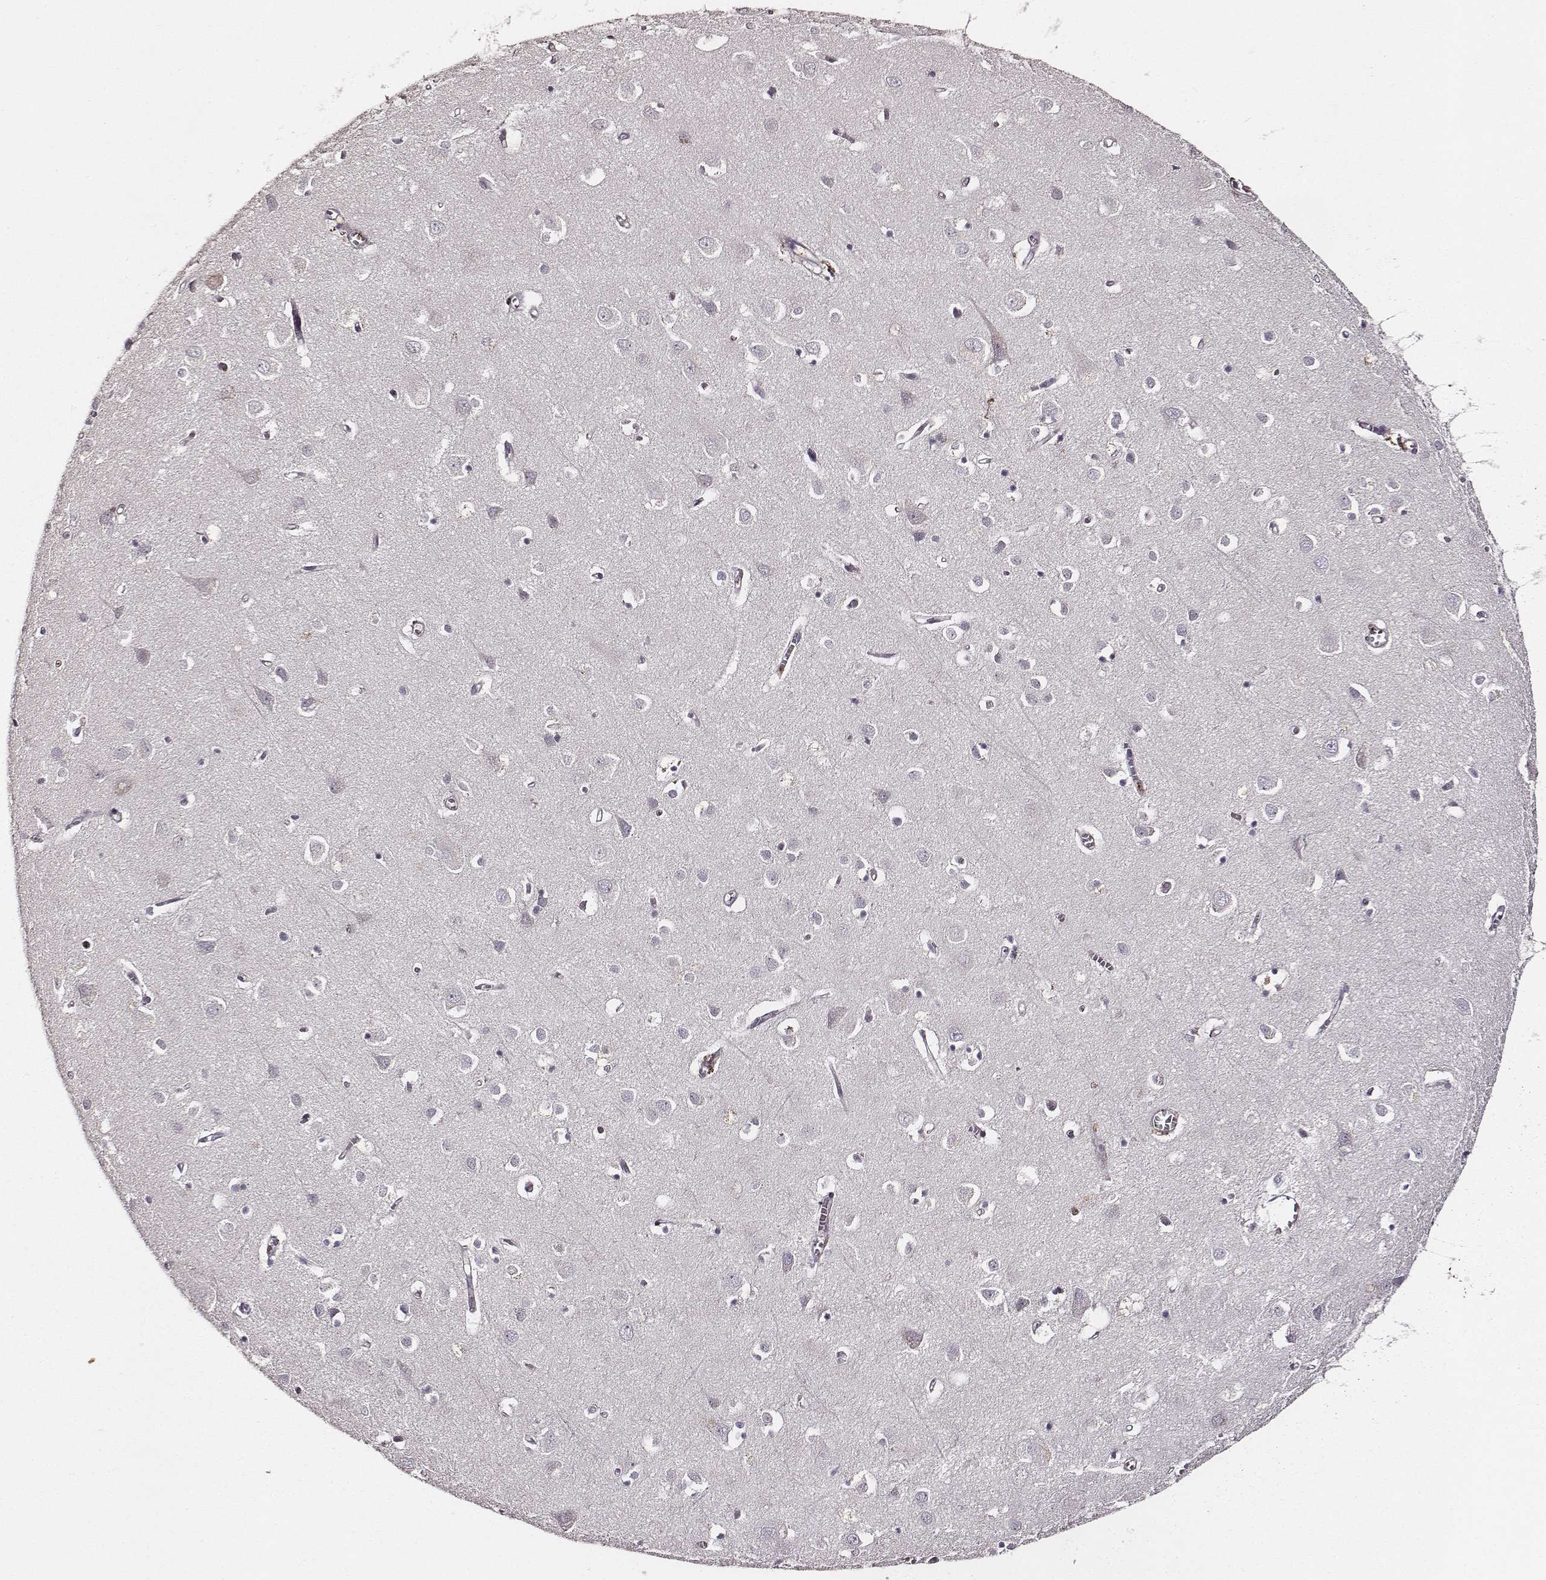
{"staining": {"intensity": "moderate", "quantity": "<25%", "location": "cytoplasmic/membranous"}, "tissue": "cerebral cortex", "cell_type": "Endothelial cells", "image_type": "normal", "snomed": [{"axis": "morphology", "description": "Normal tissue, NOS"}, {"axis": "topography", "description": "Cerebral cortex"}], "caption": "Immunohistochemistry of normal human cerebral cortex displays low levels of moderate cytoplasmic/membranous positivity in about <25% of endothelial cells.", "gene": "ZYX", "patient": {"sex": "male", "age": 70}}